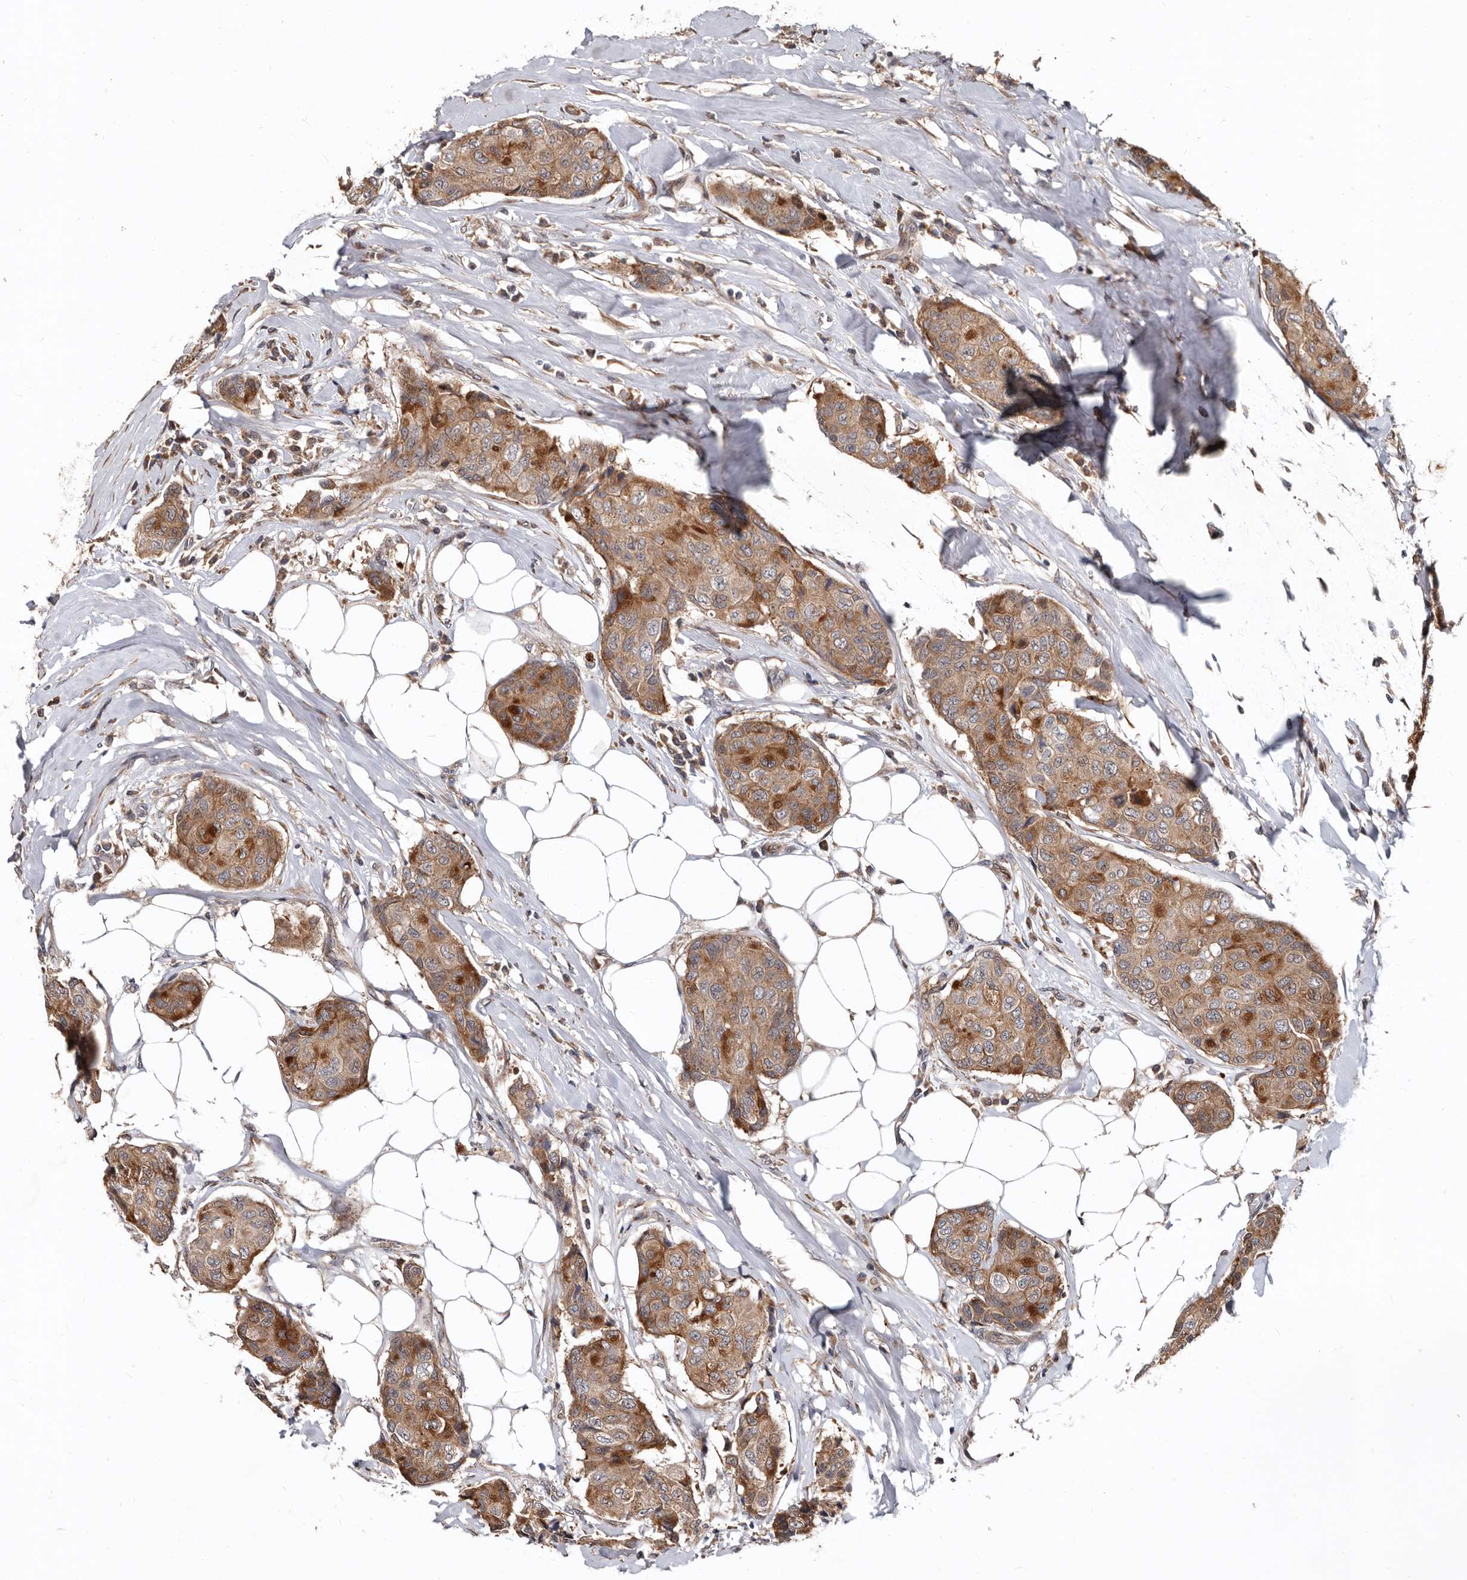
{"staining": {"intensity": "moderate", "quantity": ">75%", "location": "cytoplasmic/membranous"}, "tissue": "breast cancer", "cell_type": "Tumor cells", "image_type": "cancer", "snomed": [{"axis": "morphology", "description": "Duct carcinoma"}, {"axis": "topography", "description": "Breast"}], "caption": "An immunohistochemistry (IHC) image of neoplastic tissue is shown. Protein staining in brown shows moderate cytoplasmic/membranous positivity in breast intraductal carcinoma within tumor cells.", "gene": "WEE2", "patient": {"sex": "female", "age": 80}}